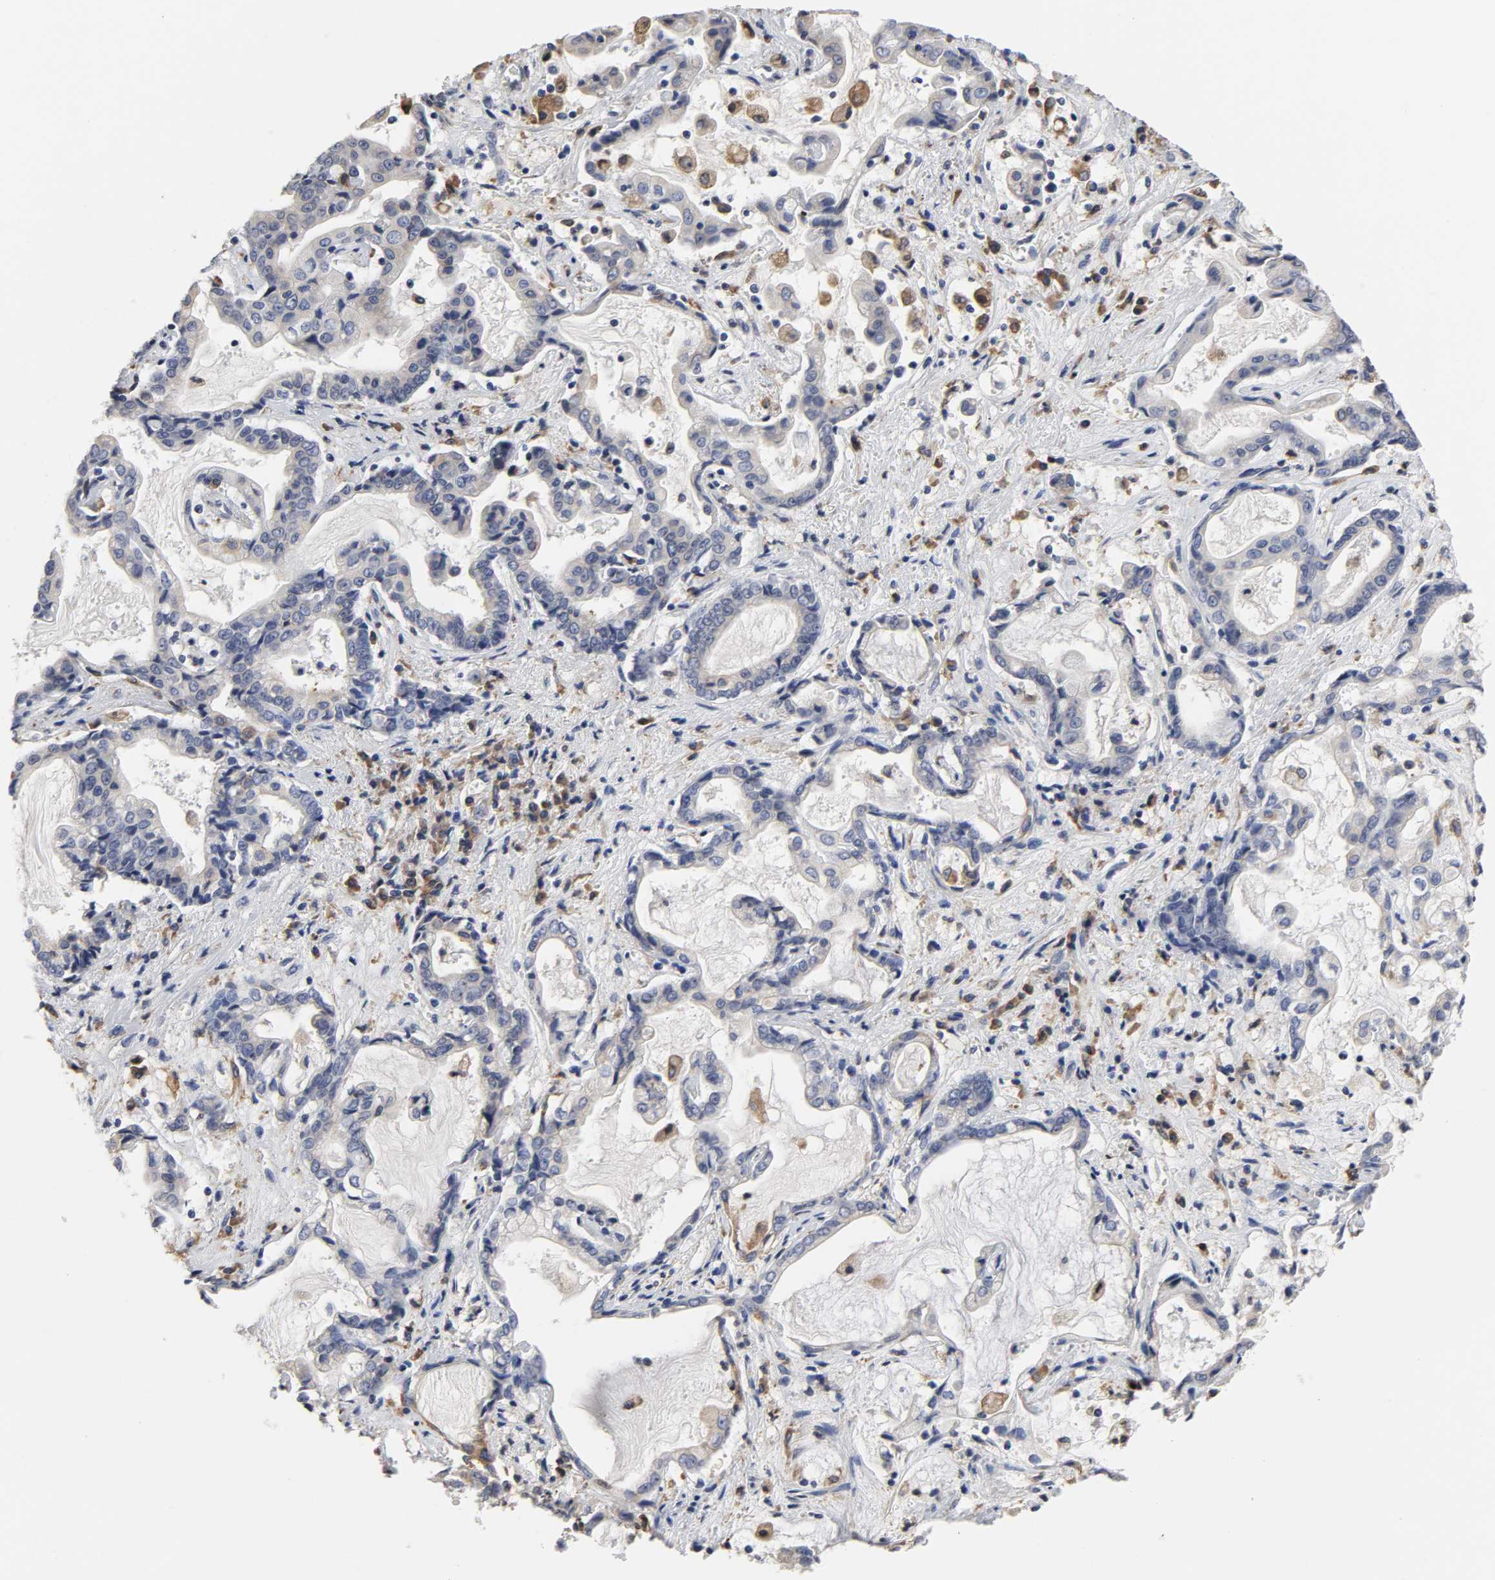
{"staining": {"intensity": "negative", "quantity": "none", "location": "none"}, "tissue": "liver cancer", "cell_type": "Tumor cells", "image_type": "cancer", "snomed": [{"axis": "morphology", "description": "Cholangiocarcinoma"}, {"axis": "topography", "description": "Liver"}], "caption": "High magnification brightfield microscopy of liver cancer stained with DAB (brown) and counterstained with hematoxylin (blue): tumor cells show no significant positivity.", "gene": "HCK", "patient": {"sex": "male", "age": 57}}